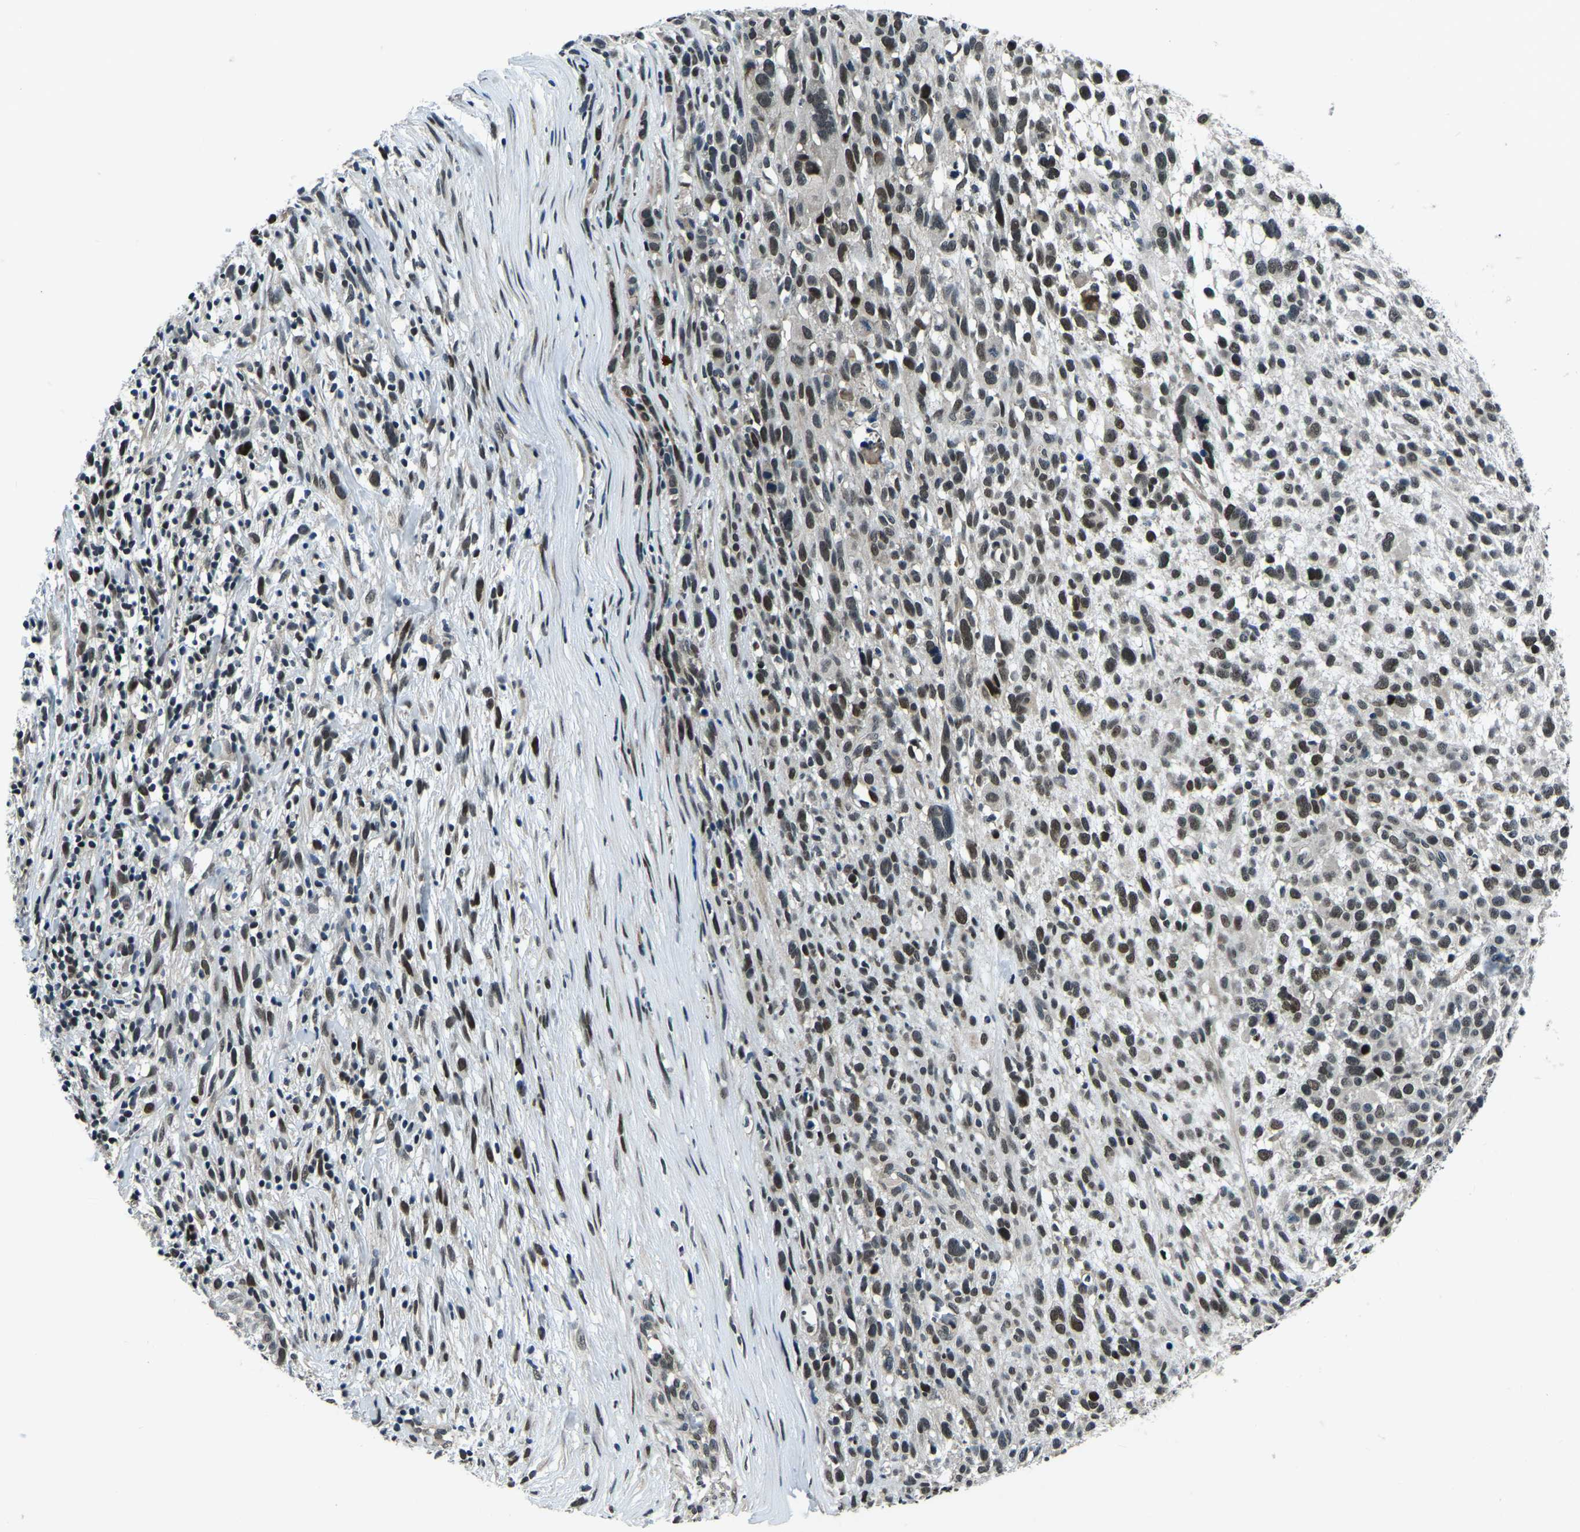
{"staining": {"intensity": "moderate", "quantity": ">75%", "location": "nuclear"}, "tissue": "melanoma", "cell_type": "Tumor cells", "image_type": "cancer", "snomed": [{"axis": "morphology", "description": "Malignant melanoma, NOS"}, {"axis": "topography", "description": "Skin"}], "caption": "This photomicrograph displays immunohistochemistry (IHC) staining of human melanoma, with medium moderate nuclear positivity in about >75% of tumor cells.", "gene": "ING2", "patient": {"sex": "female", "age": 55}}